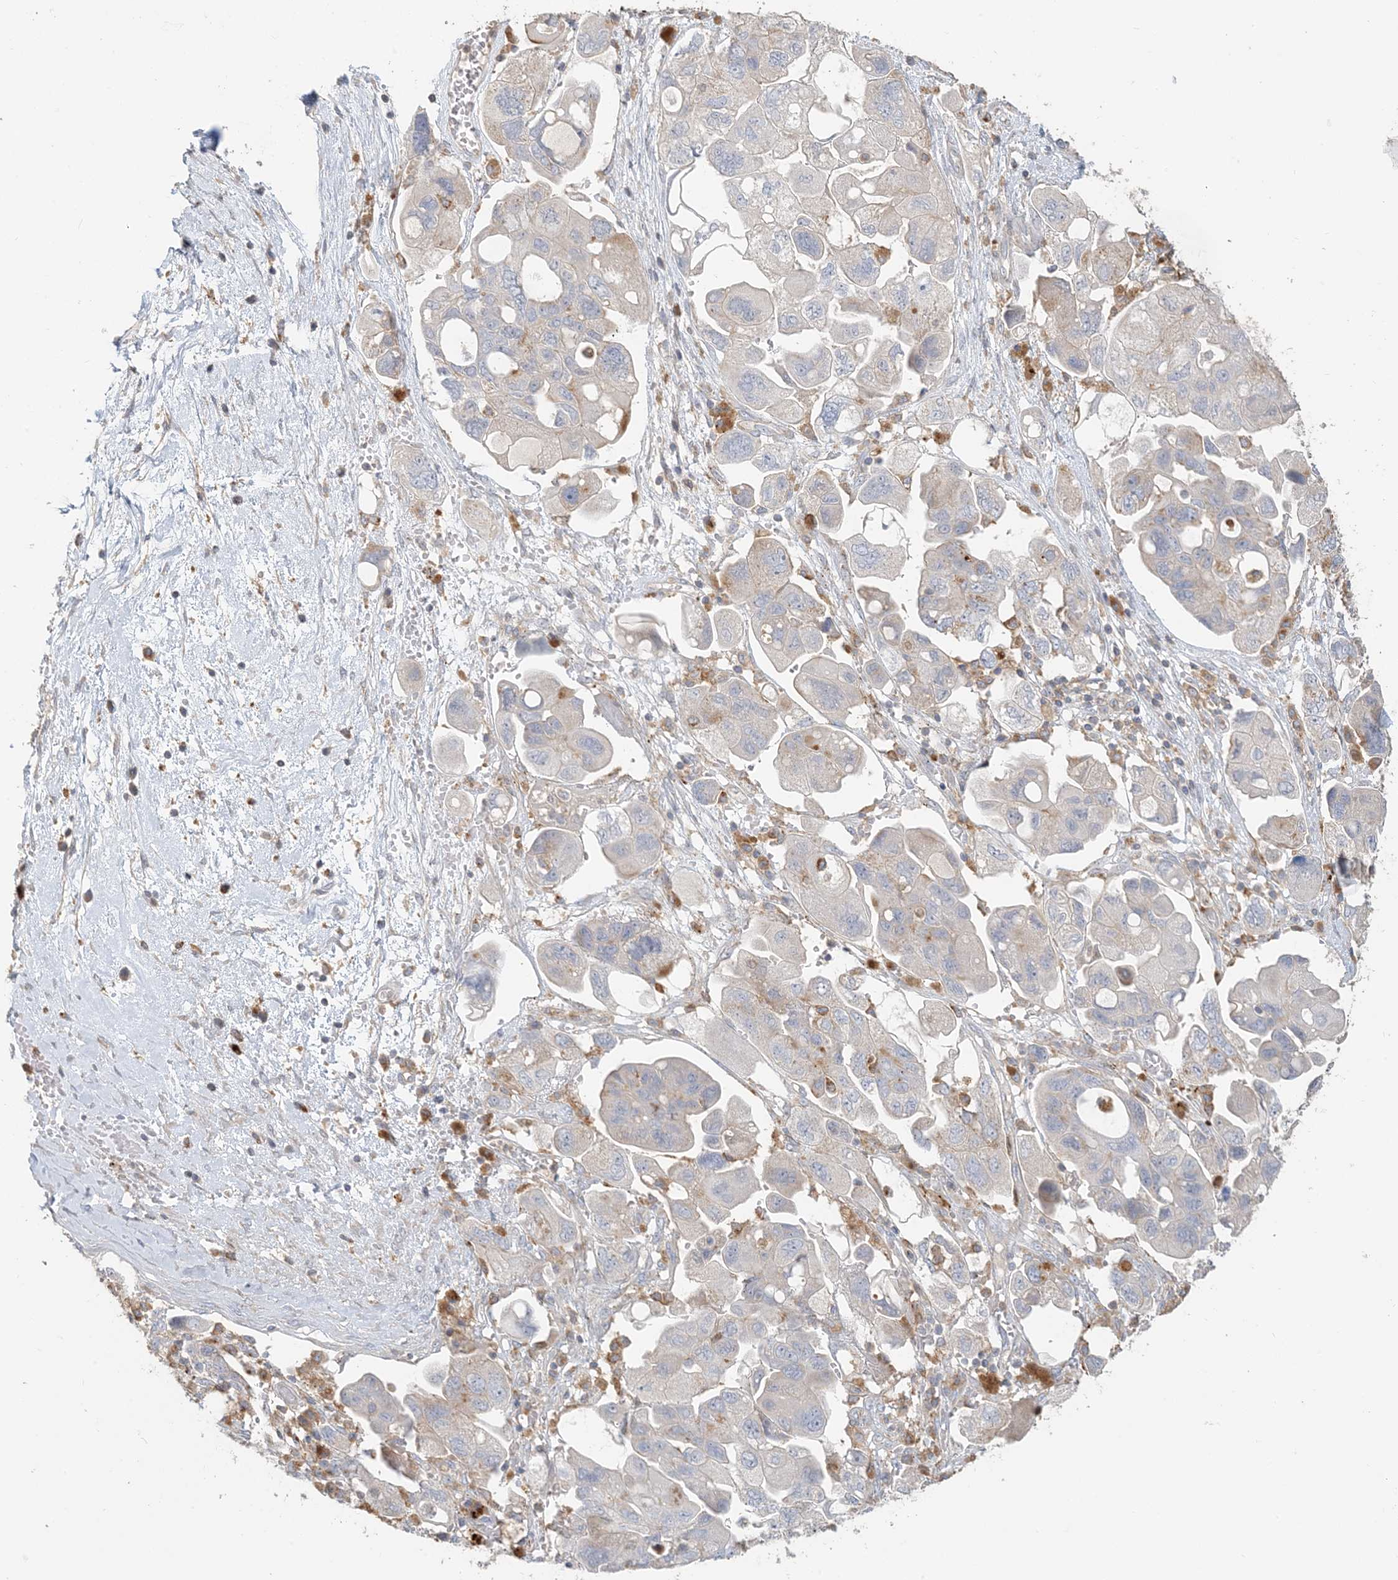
{"staining": {"intensity": "negative", "quantity": "none", "location": "none"}, "tissue": "ovarian cancer", "cell_type": "Tumor cells", "image_type": "cancer", "snomed": [{"axis": "morphology", "description": "Carcinoma, NOS"}, {"axis": "morphology", "description": "Cystadenocarcinoma, serous, NOS"}, {"axis": "topography", "description": "Ovary"}], "caption": "The photomicrograph exhibits no staining of tumor cells in ovarian cancer (serous cystadenocarcinoma).", "gene": "SPPL2A", "patient": {"sex": "female", "age": 69}}